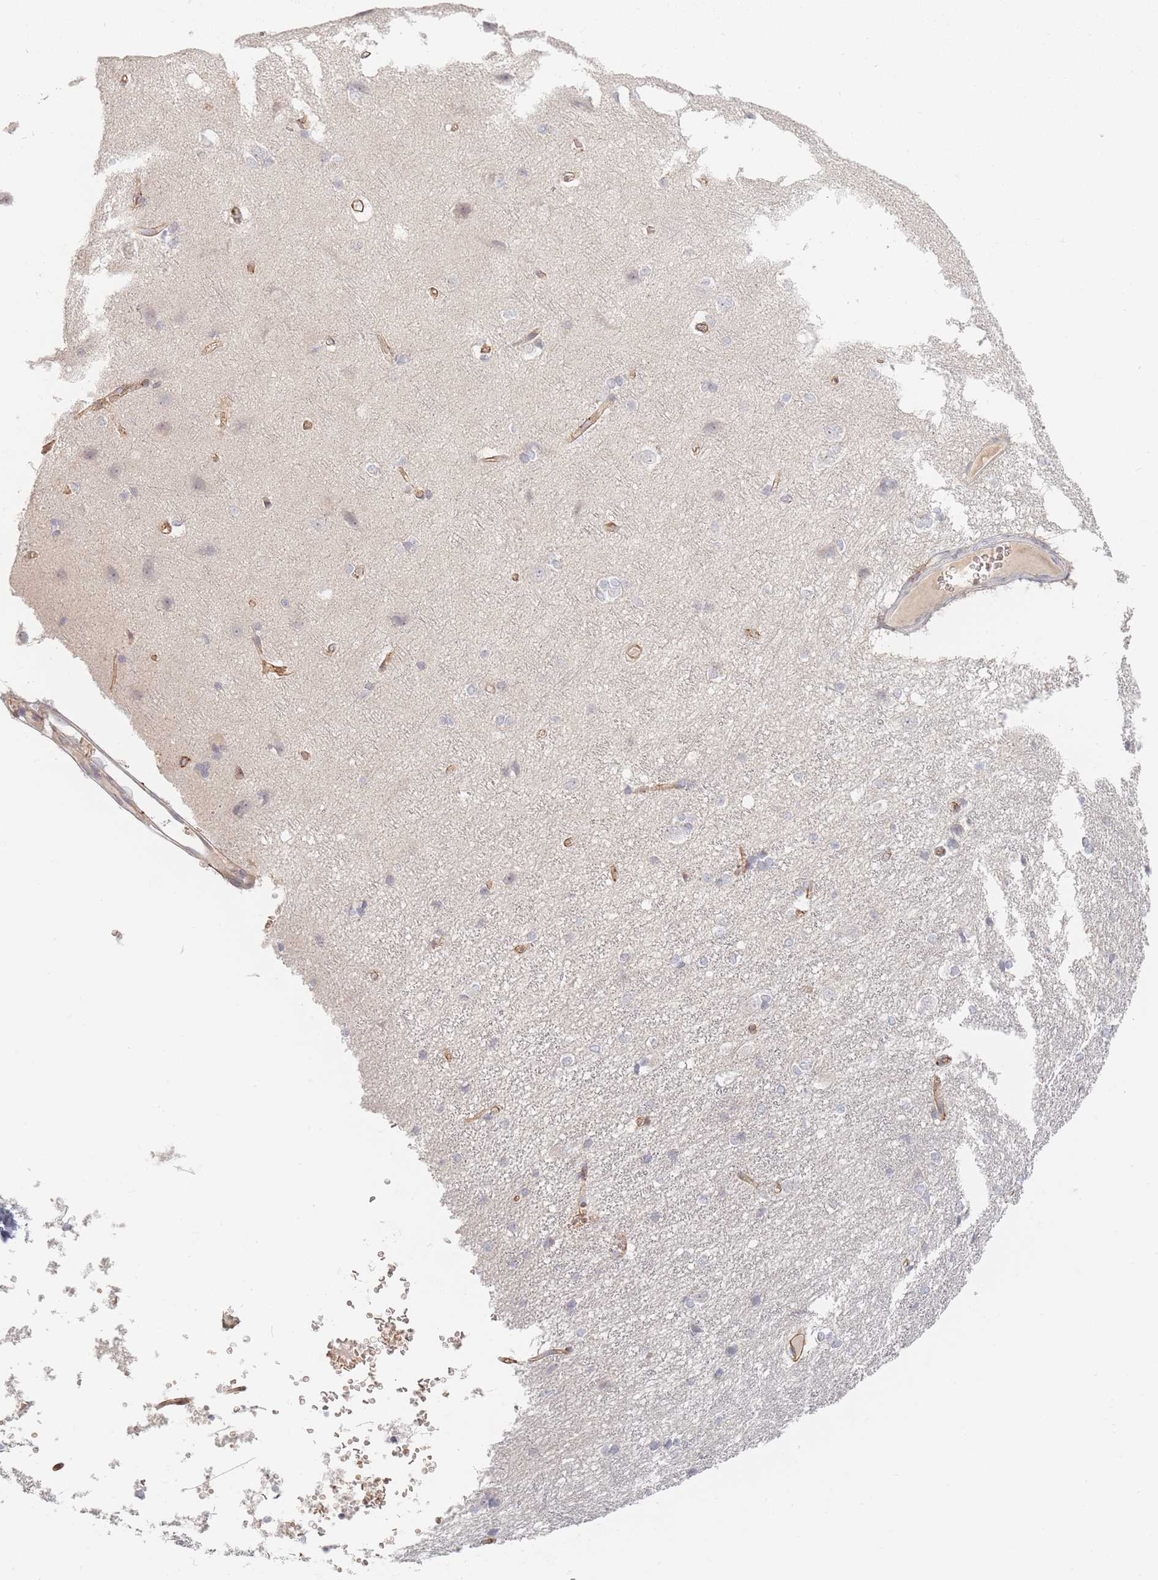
{"staining": {"intensity": "moderate", "quantity": ">75%", "location": "cytoplasmic/membranous"}, "tissue": "cerebral cortex", "cell_type": "Endothelial cells", "image_type": "normal", "snomed": [{"axis": "morphology", "description": "Normal tissue, NOS"}, {"axis": "topography", "description": "Cerebral cortex"}], "caption": "DAB (3,3'-diaminobenzidine) immunohistochemical staining of unremarkable cerebral cortex displays moderate cytoplasmic/membranous protein positivity in about >75% of endothelial cells.", "gene": "ZKSCAN7", "patient": {"sex": "male", "age": 37}}